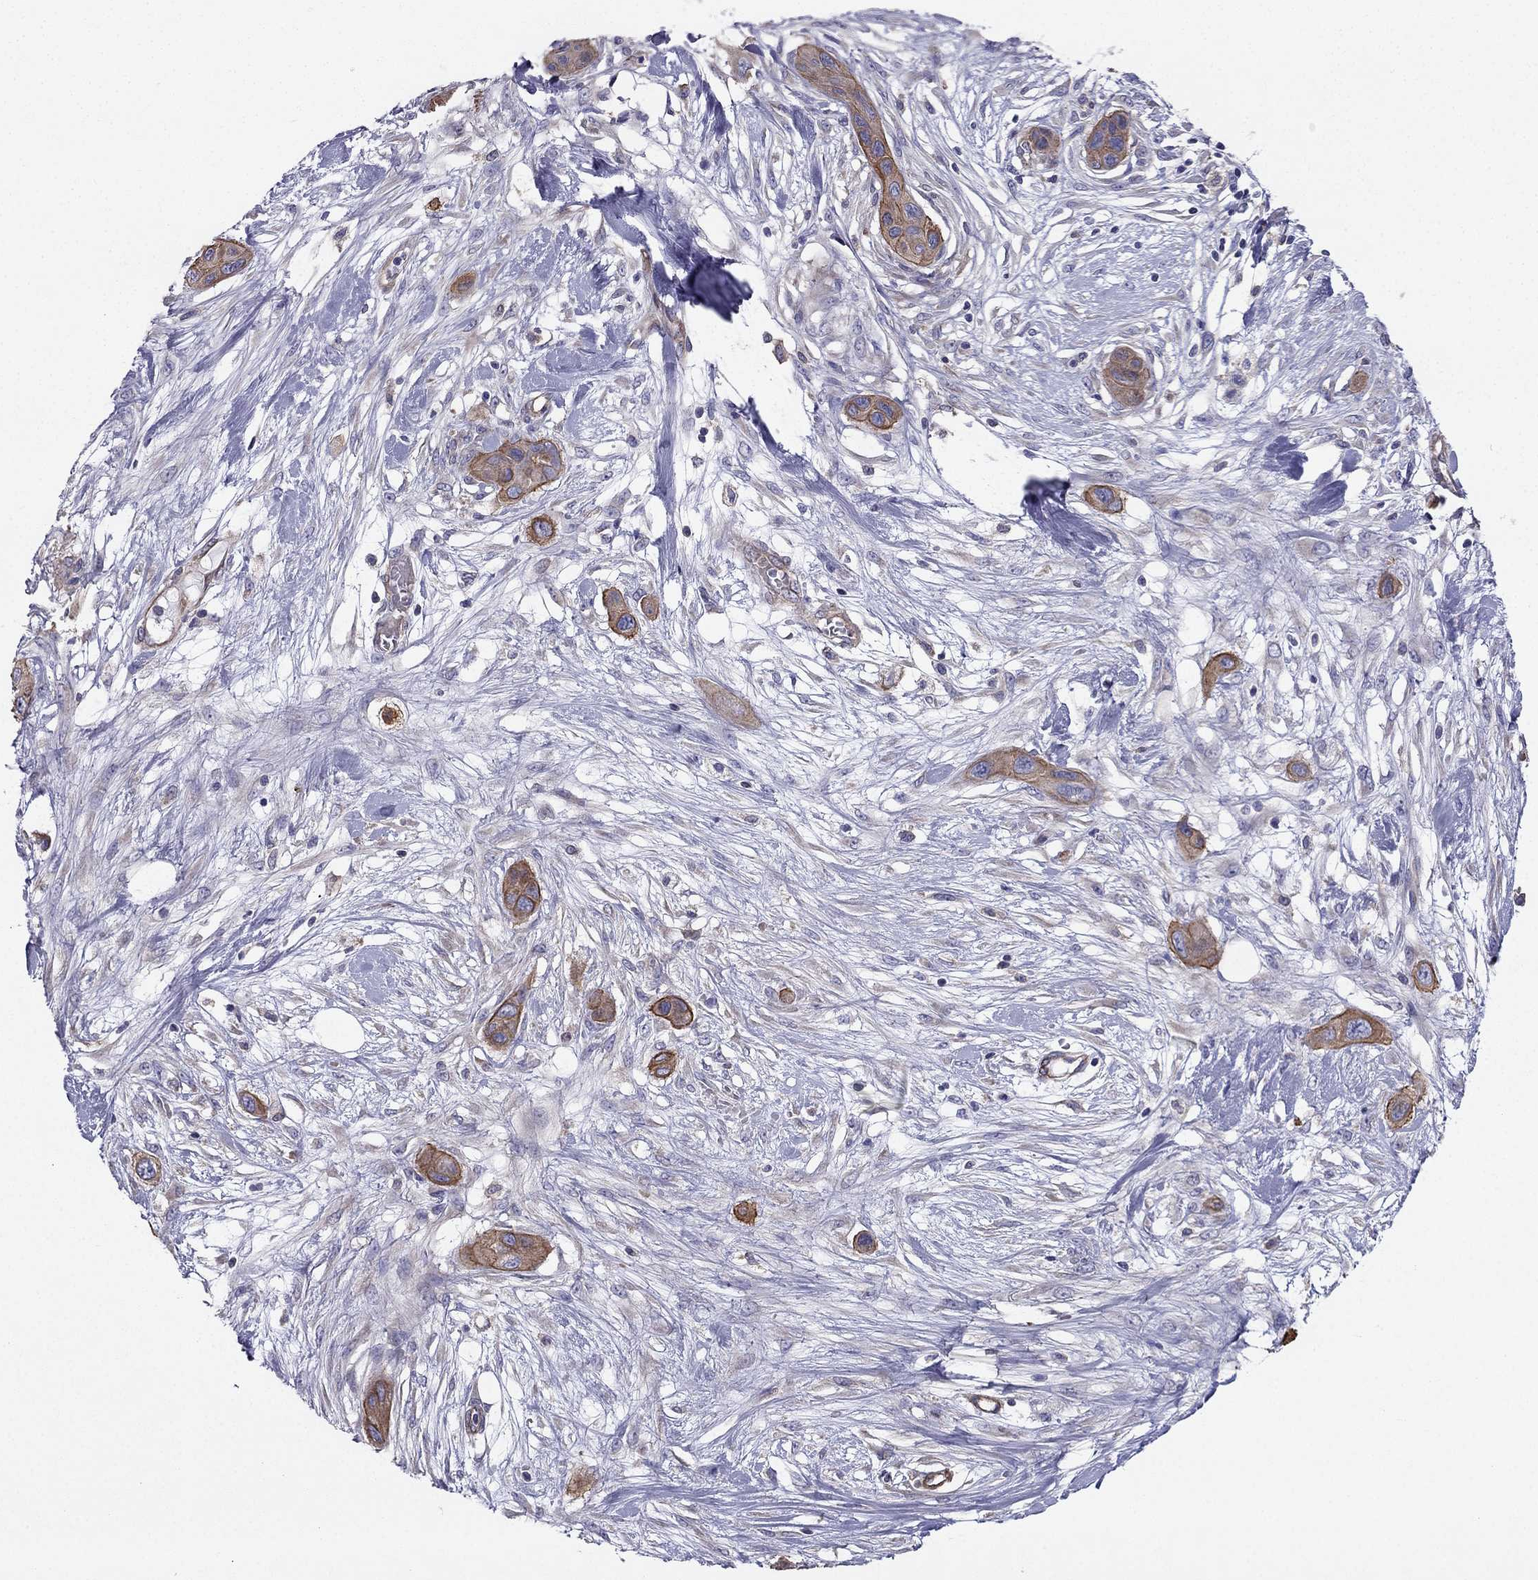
{"staining": {"intensity": "moderate", "quantity": "25%-75%", "location": "cytoplasmic/membranous"}, "tissue": "skin cancer", "cell_type": "Tumor cells", "image_type": "cancer", "snomed": [{"axis": "morphology", "description": "Squamous cell carcinoma, NOS"}, {"axis": "topography", "description": "Skin"}], "caption": "Skin cancer tissue demonstrates moderate cytoplasmic/membranous expression in about 25%-75% of tumor cells, visualized by immunohistochemistry.", "gene": "ENOX1", "patient": {"sex": "male", "age": 79}}